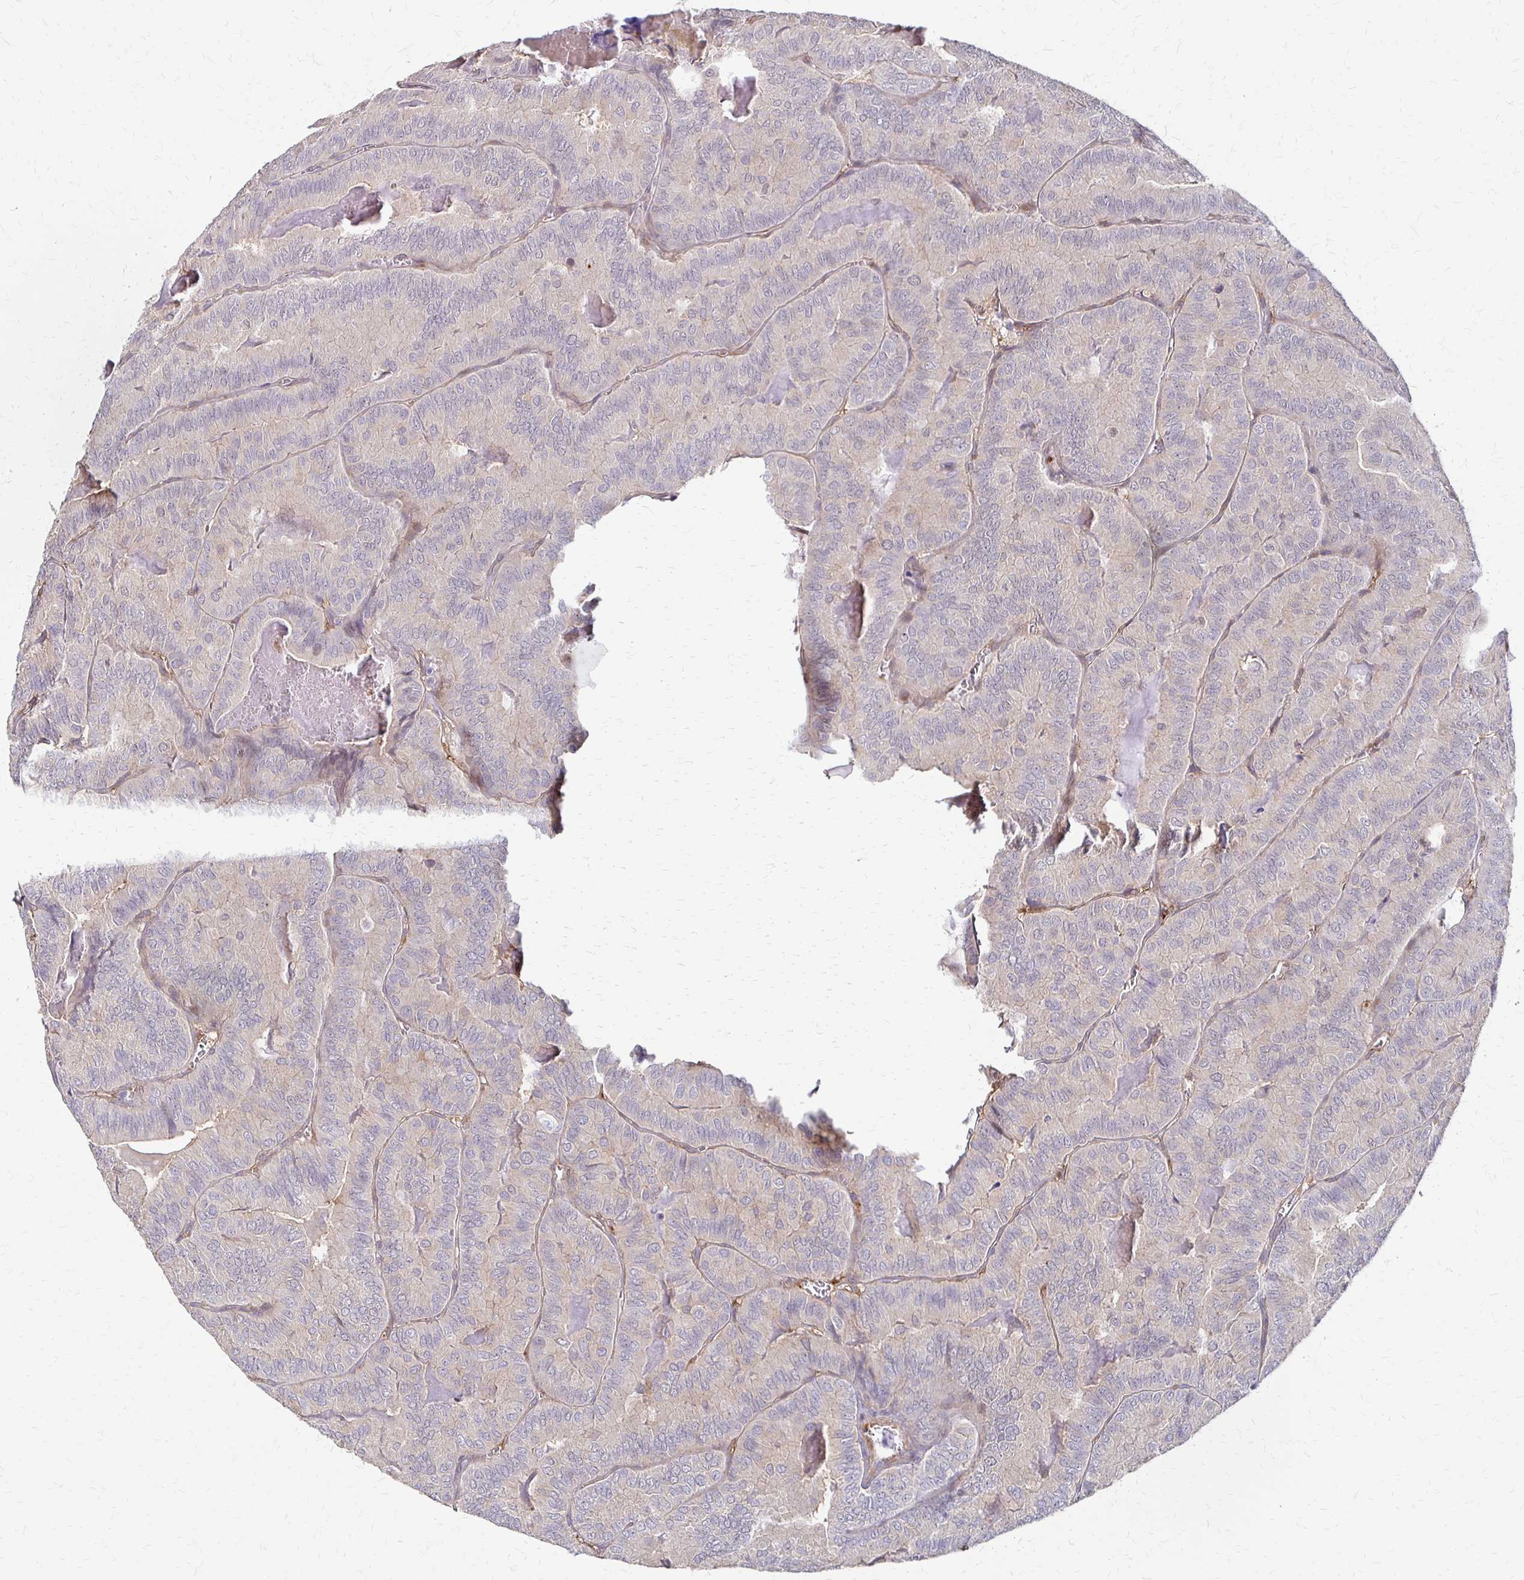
{"staining": {"intensity": "negative", "quantity": "none", "location": "none"}, "tissue": "thyroid cancer", "cell_type": "Tumor cells", "image_type": "cancer", "snomed": [{"axis": "morphology", "description": "Papillary adenocarcinoma, NOS"}, {"axis": "topography", "description": "Thyroid gland"}], "caption": "Image shows no significant protein staining in tumor cells of thyroid cancer.", "gene": "CFL2", "patient": {"sex": "female", "age": 75}}